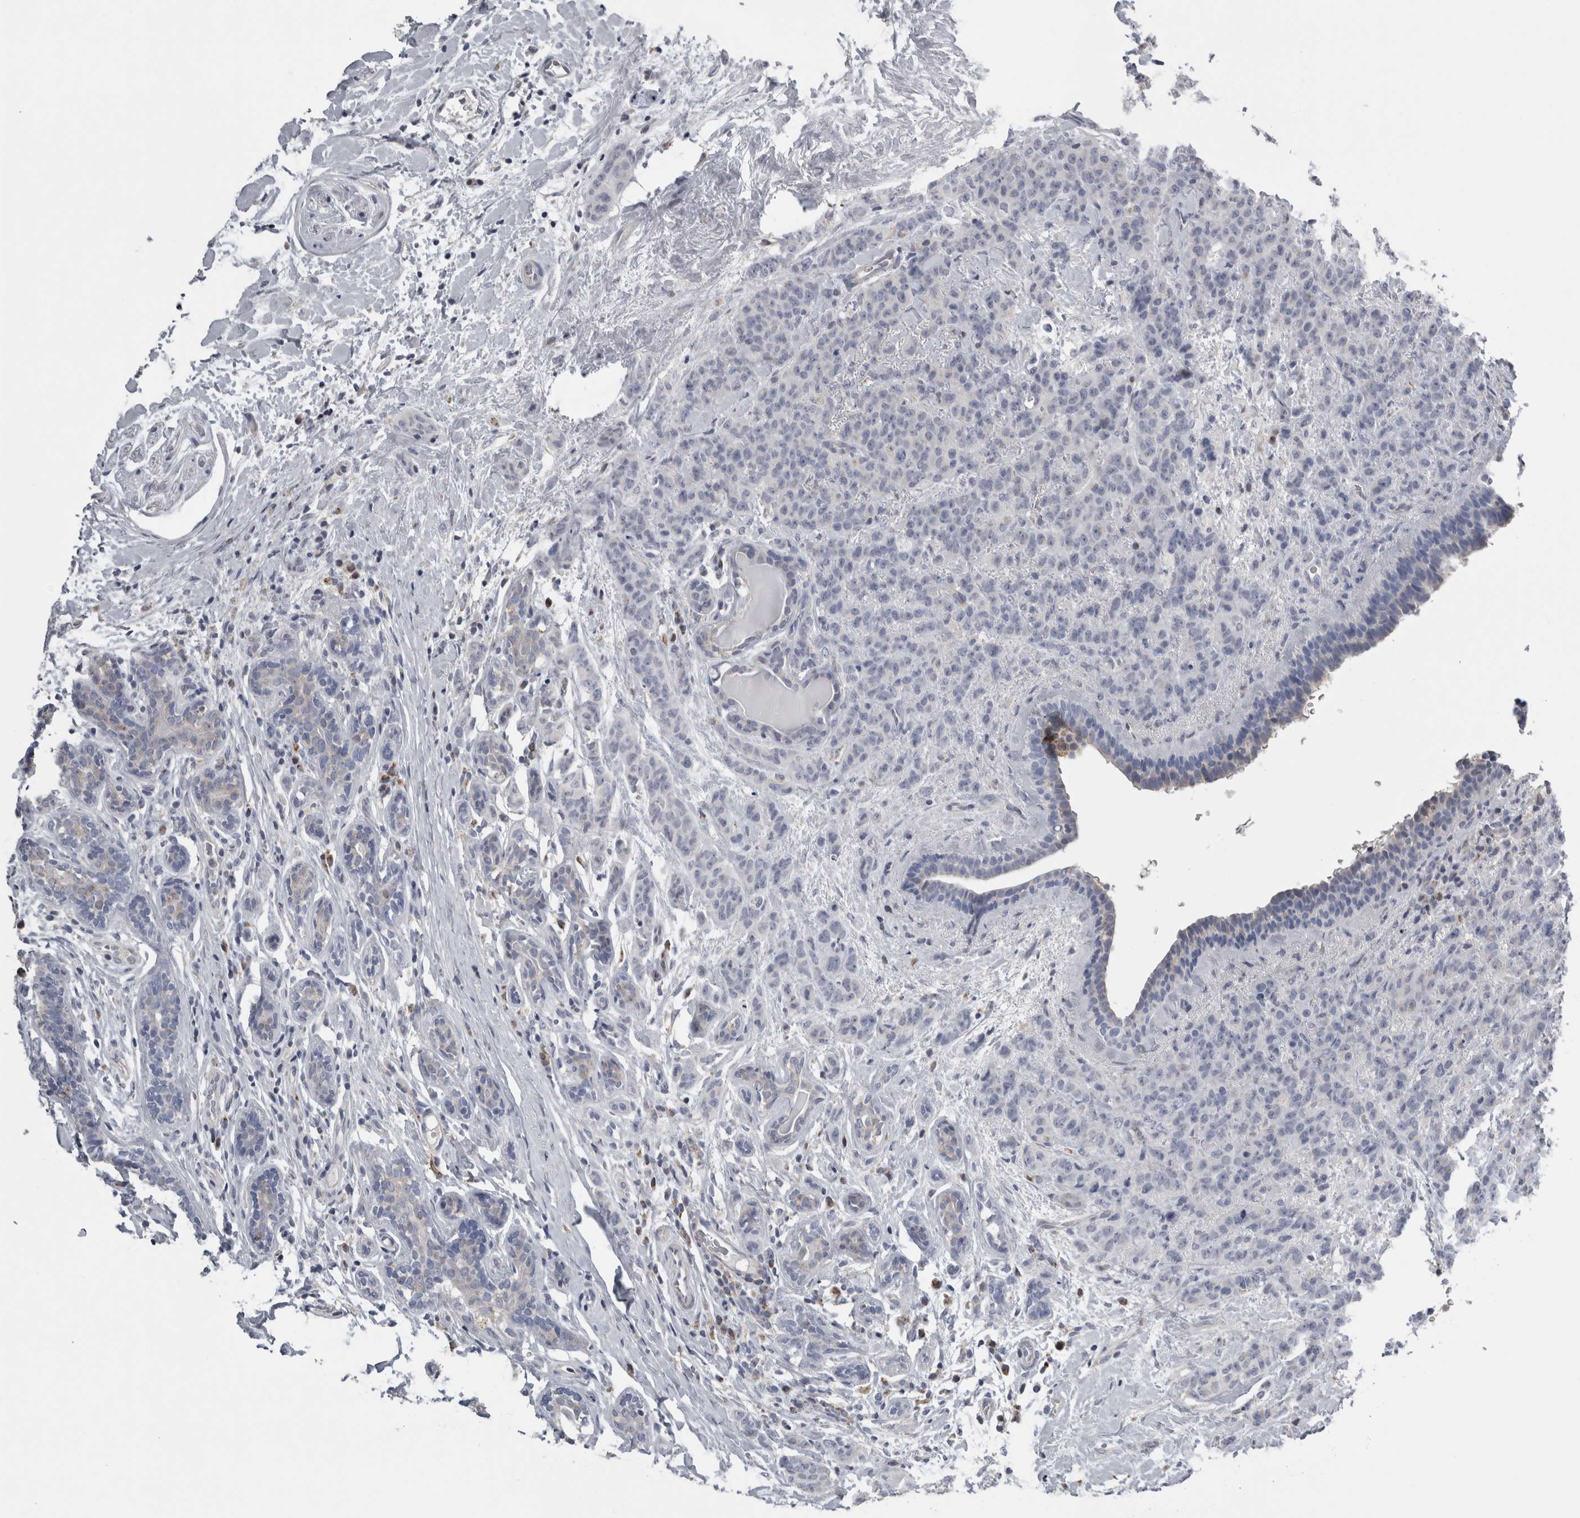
{"staining": {"intensity": "negative", "quantity": "none", "location": "none"}, "tissue": "breast cancer", "cell_type": "Tumor cells", "image_type": "cancer", "snomed": [{"axis": "morphology", "description": "Normal tissue, NOS"}, {"axis": "morphology", "description": "Duct carcinoma"}, {"axis": "topography", "description": "Breast"}], "caption": "High power microscopy micrograph of an immunohistochemistry photomicrograph of infiltrating ductal carcinoma (breast), revealing no significant positivity in tumor cells. Nuclei are stained in blue.", "gene": "TCAP", "patient": {"sex": "female", "age": 40}}